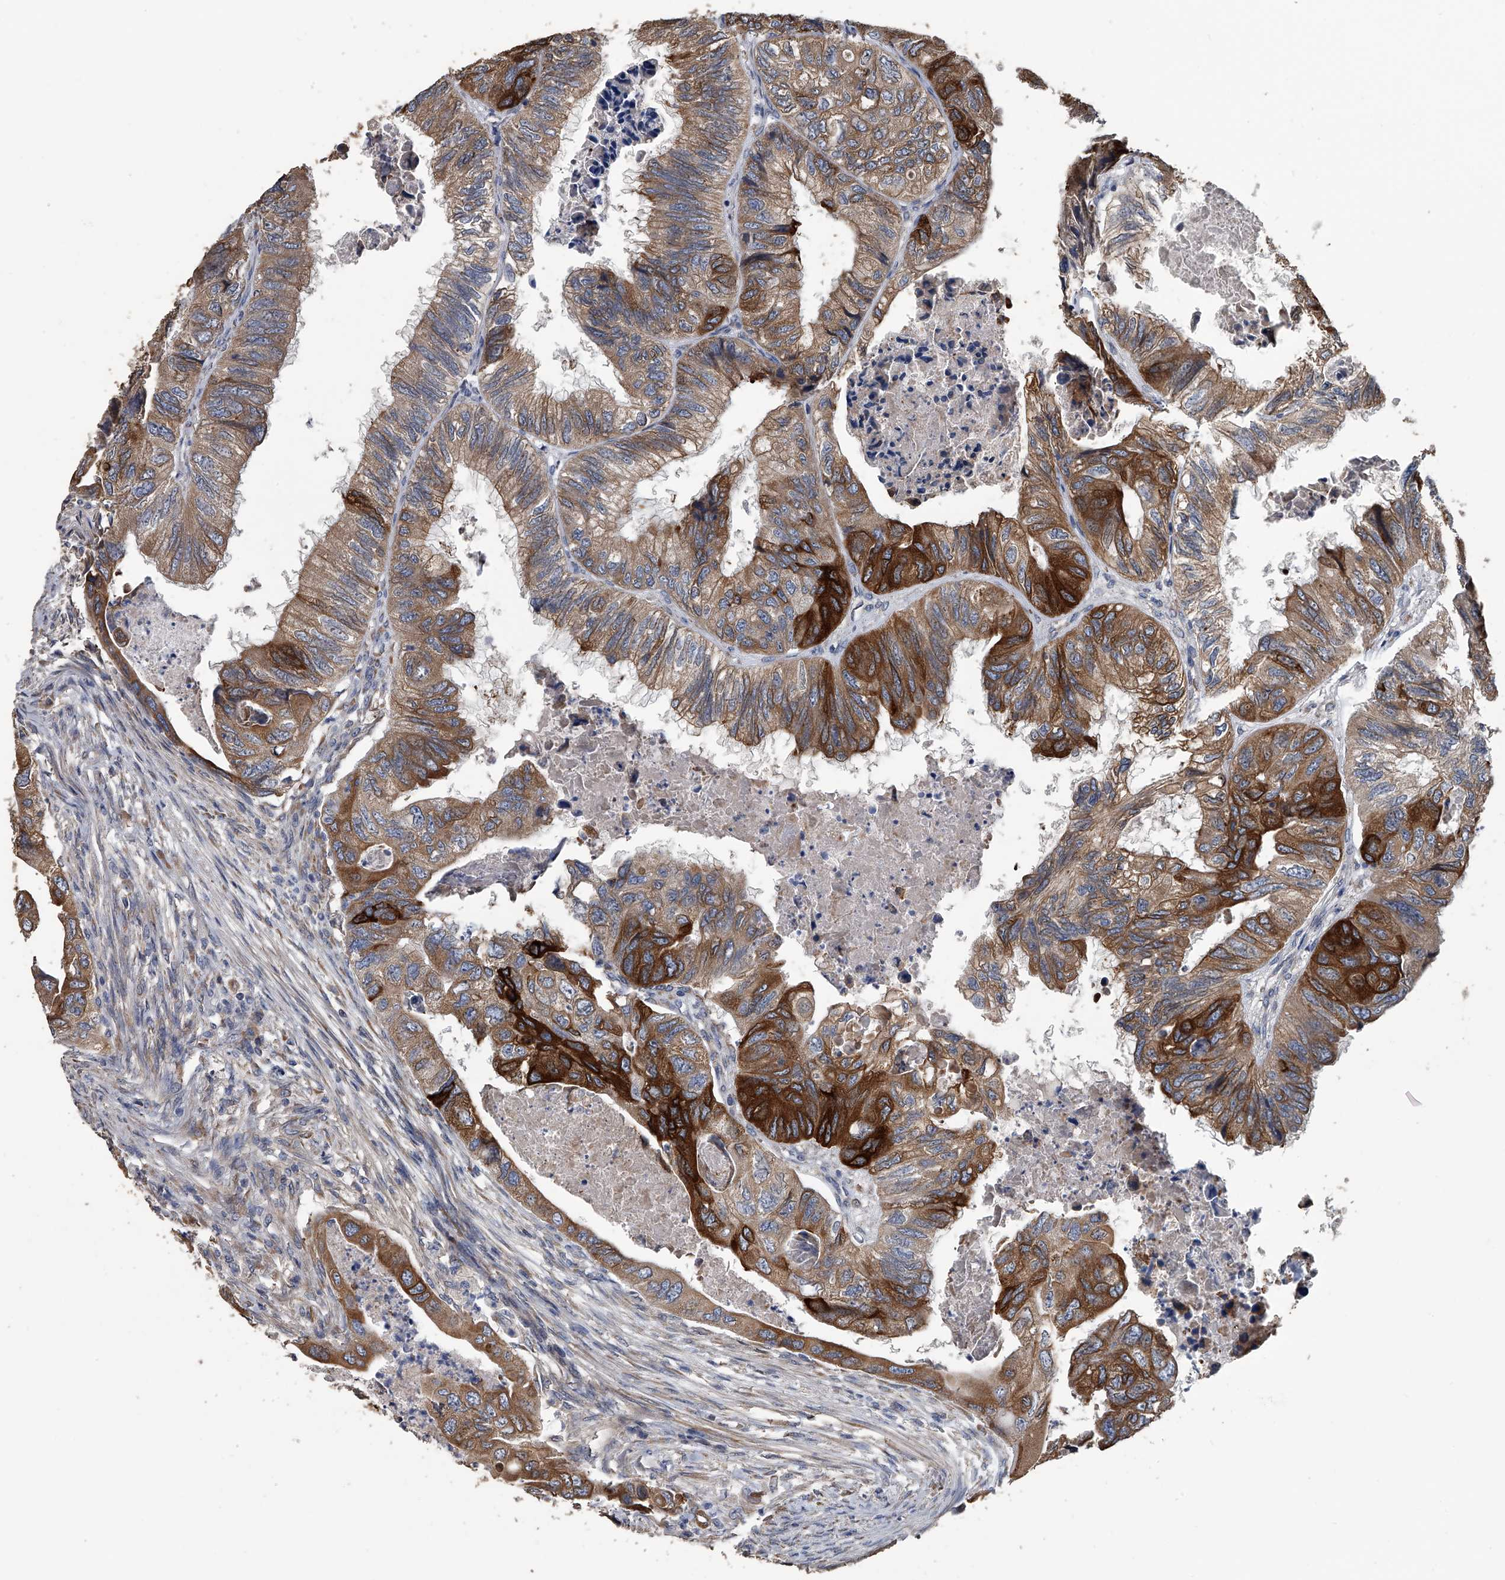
{"staining": {"intensity": "strong", "quantity": "25%-75%", "location": "cytoplasmic/membranous"}, "tissue": "colorectal cancer", "cell_type": "Tumor cells", "image_type": "cancer", "snomed": [{"axis": "morphology", "description": "Adenocarcinoma, NOS"}, {"axis": "topography", "description": "Rectum"}], "caption": "Adenocarcinoma (colorectal) was stained to show a protein in brown. There is high levels of strong cytoplasmic/membranous expression in about 25%-75% of tumor cells. The protein of interest is shown in brown color, while the nuclei are stained blue.", "gene": "PCLO", "patient": {"sex": "male", "age": 63}}